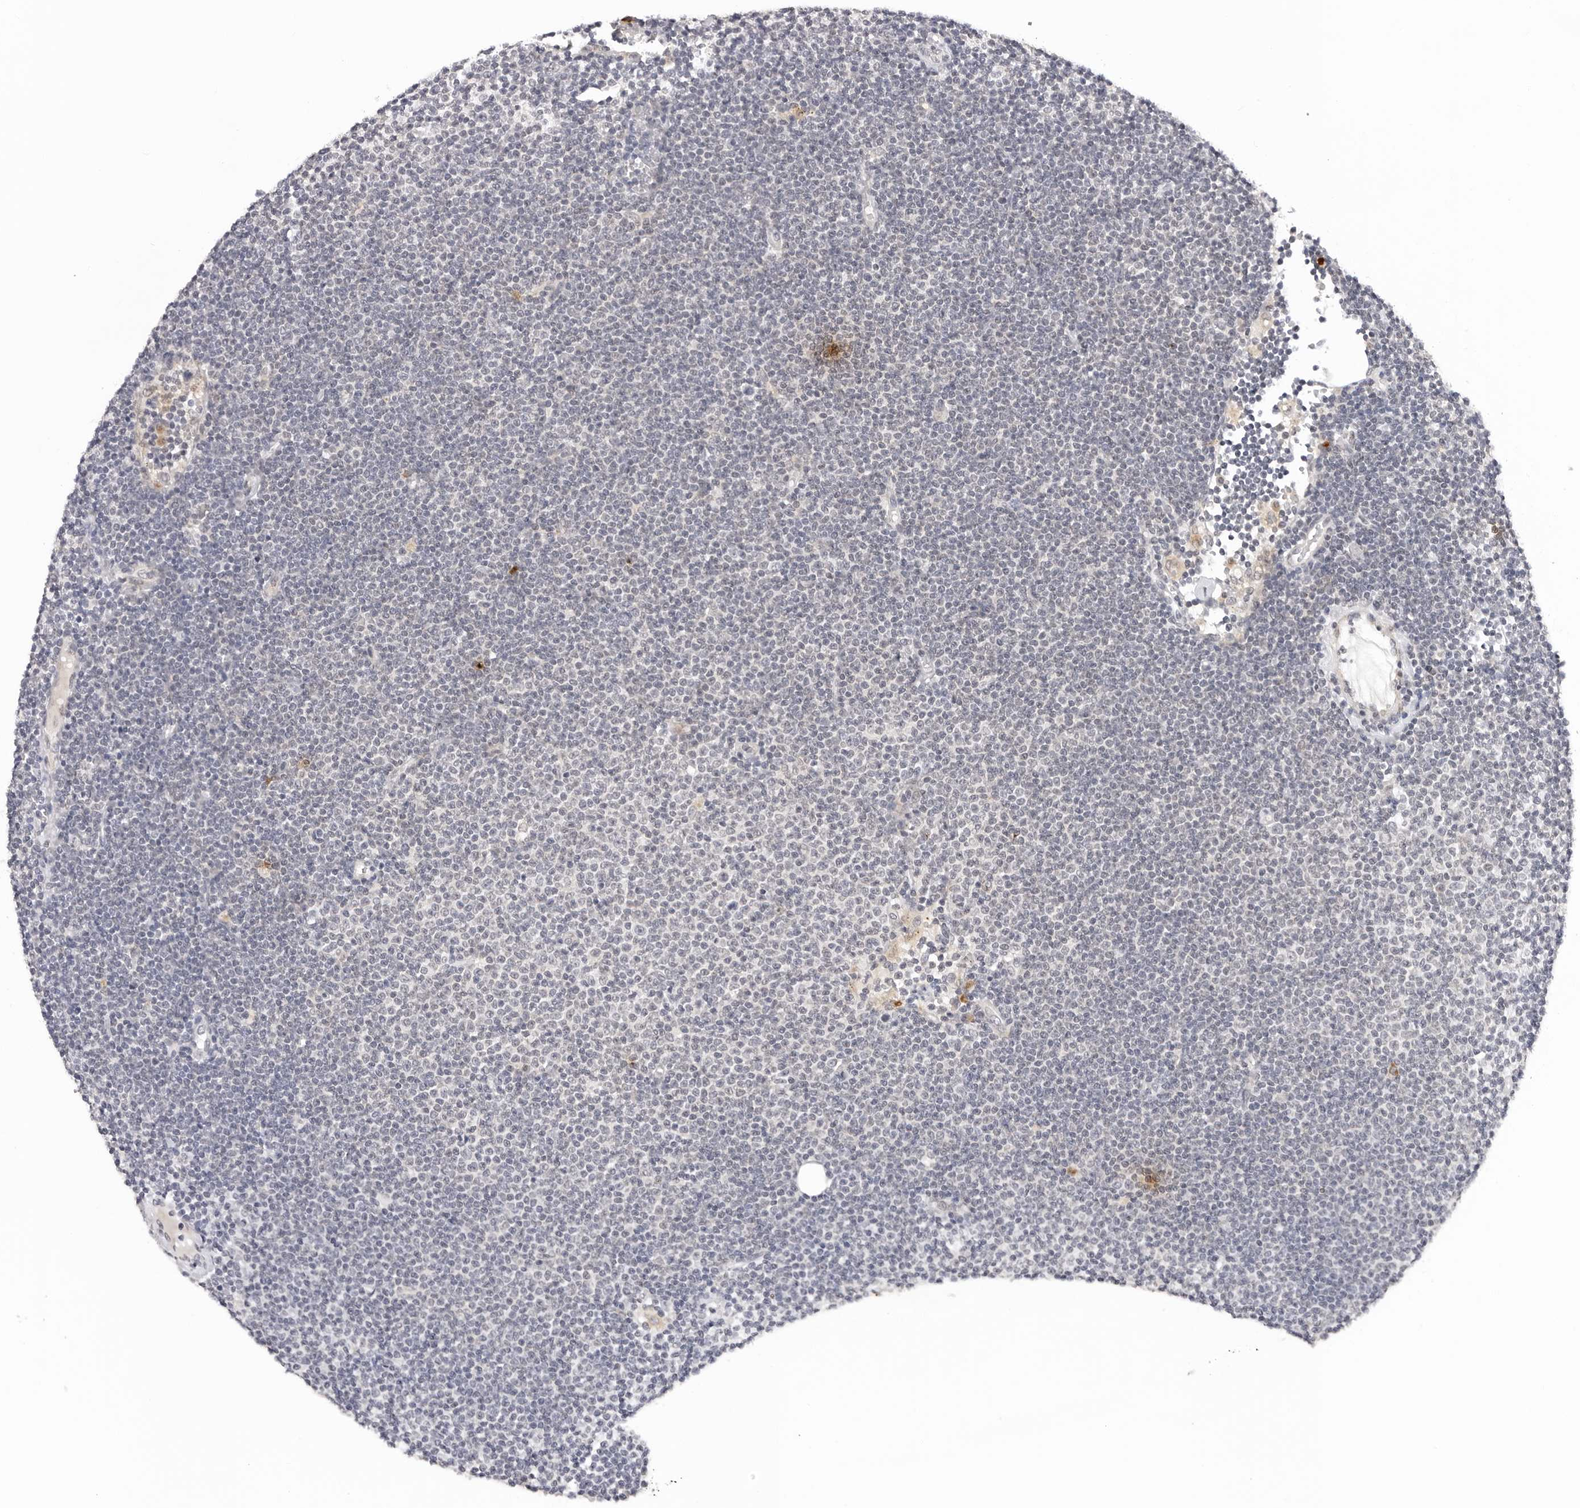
{"staining": {"intensity": "negative", "quantity": "none", "location": "none"}, "tissue": "lymphoma", "cell_type": "Tumor cells", "image_type": "cancer", "snomed": [{"axis": "morphology", "description": "Malignant lymphoma, non-Hodgkin's type, Low grade"}, {"axis": "topography", "description": "Lymph node"}], "caption": "This is an immunohistochemistry (IHC) histopathology image of lymphoma. There is no staining in tumor cells.", "gene": "IL17RA", "patient": {"sex": "female", "age": 53}}